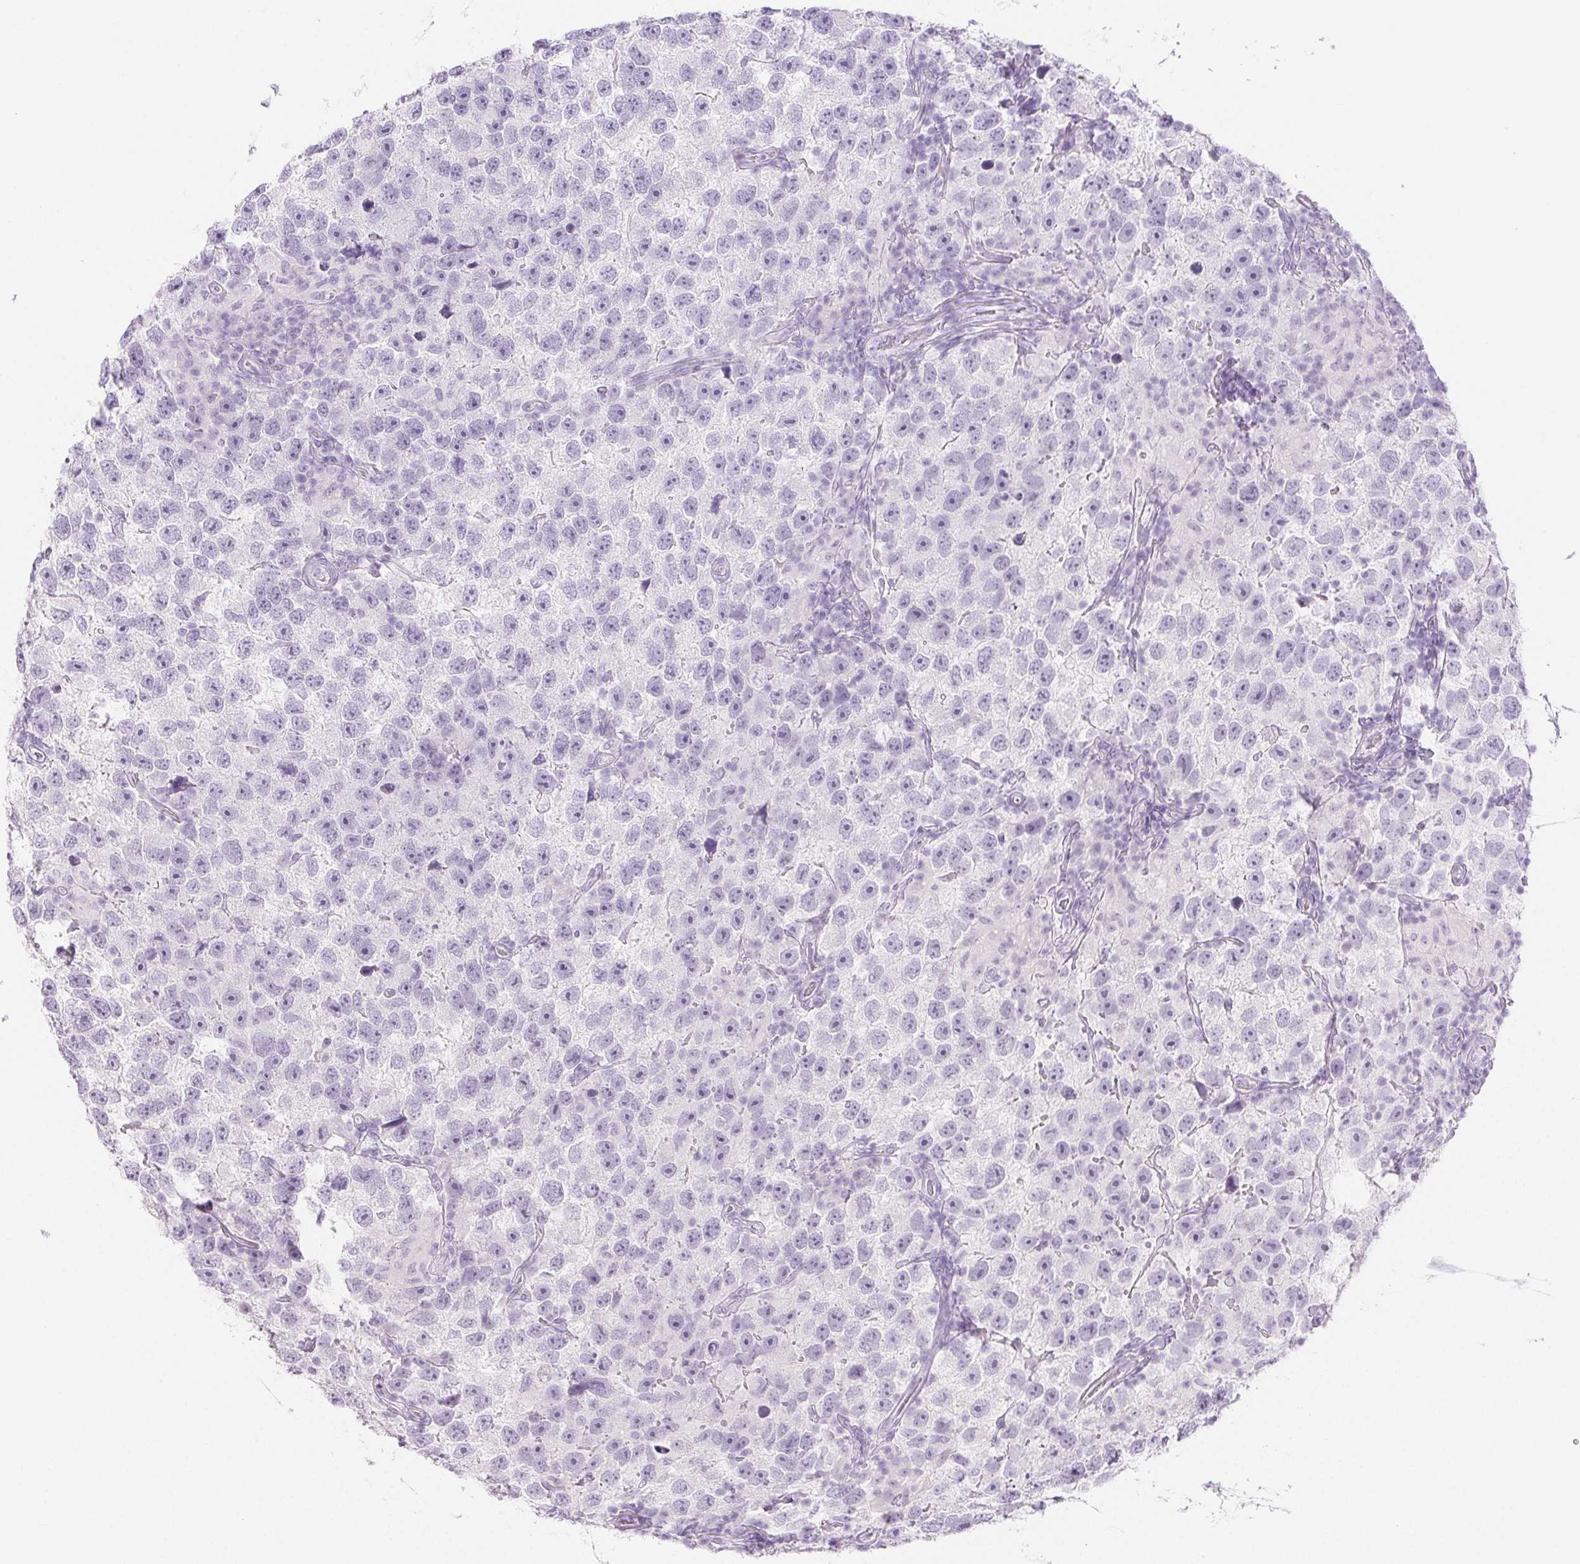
{"staining": {"intensity": "negative", "quantity": "none", "location": "none"}, "tissue": "testis cancer", "cell_type": "Tumor cells", "image_type": "cancer", "snomed": [{"axis": "morphology", "description": "Seminoma, NOS"}, {"axis": "topography", "description": "Testis"}], "caption": "Immunohistochemistry image of neoplastic tissue: human testis cancer stained with DAB exhibits no significant protein expression in tumor cells.", "gene": "PI3", "patient": {"sex": "male", "age": 26}}